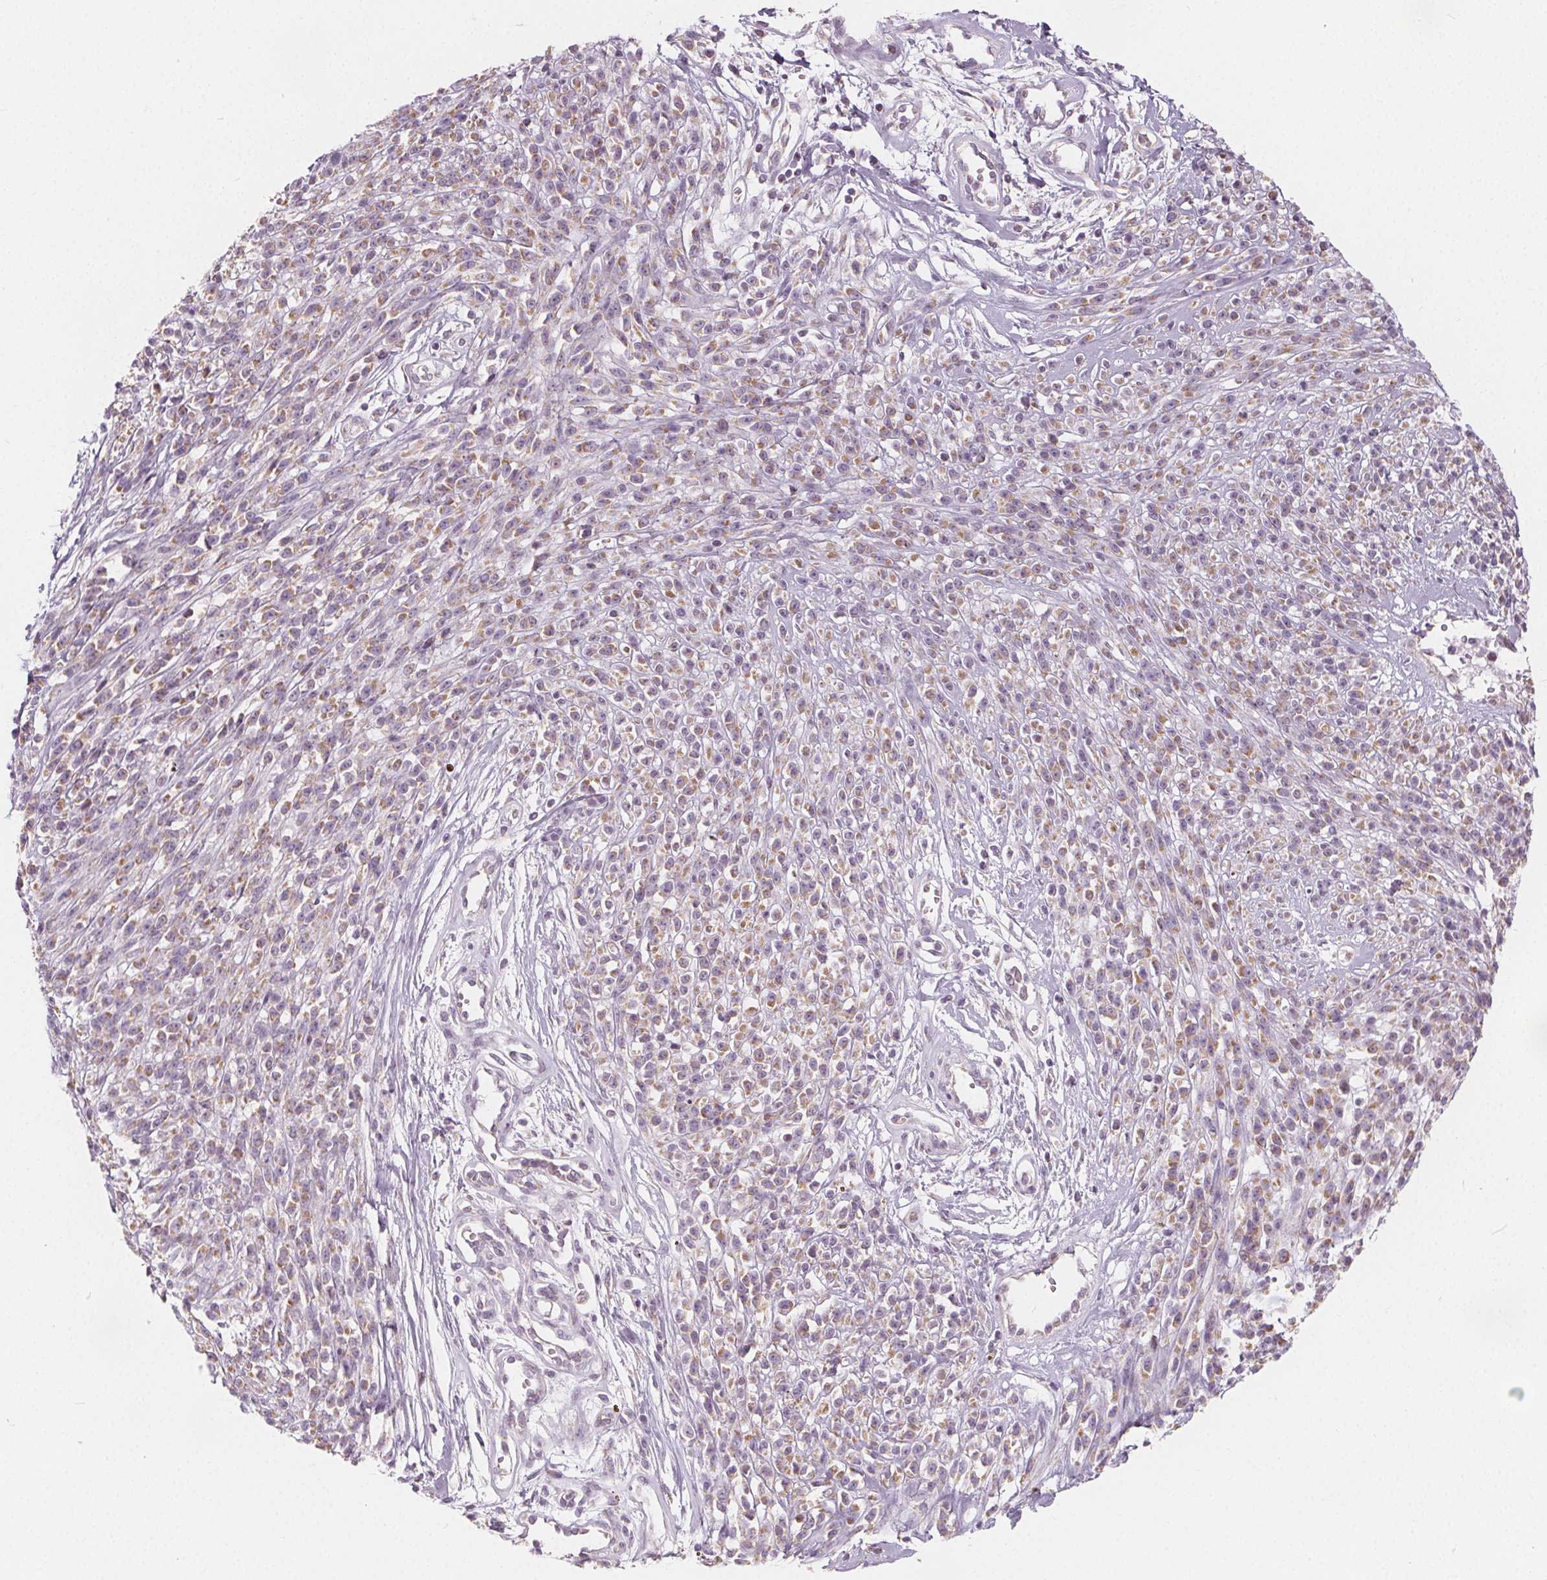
{"staining": {"intensity": "weak", "quantity": "25%-75%", "location": "cytoplasmic/membranous"}, "tissue": "melanoma", "cell_type": "Tumor cells", "image_type": "cancer", "snomed": [{"axis": "morphology", "description": "Malignant melanoma, NOS"}, {"axis": "topography", "description": "Skin"}, {"axis": "topography", "description": "Skin of trunk"}], "caption": "IHC staining of malignant melanoma, which reveals low levels of weak cytoplasmic/membranous positivity in approximately 25%-75% of tumor cells indicating weak cytoplasmic/membranous protein expression. The staining was performed using DAB (3,3'-diaminobenzidine) (brown) for protein detection and nuclei were counterstained in hematoxylin (blue).", "gene": "NUP210L", "patient": {"sex": "male", "age": 74}}